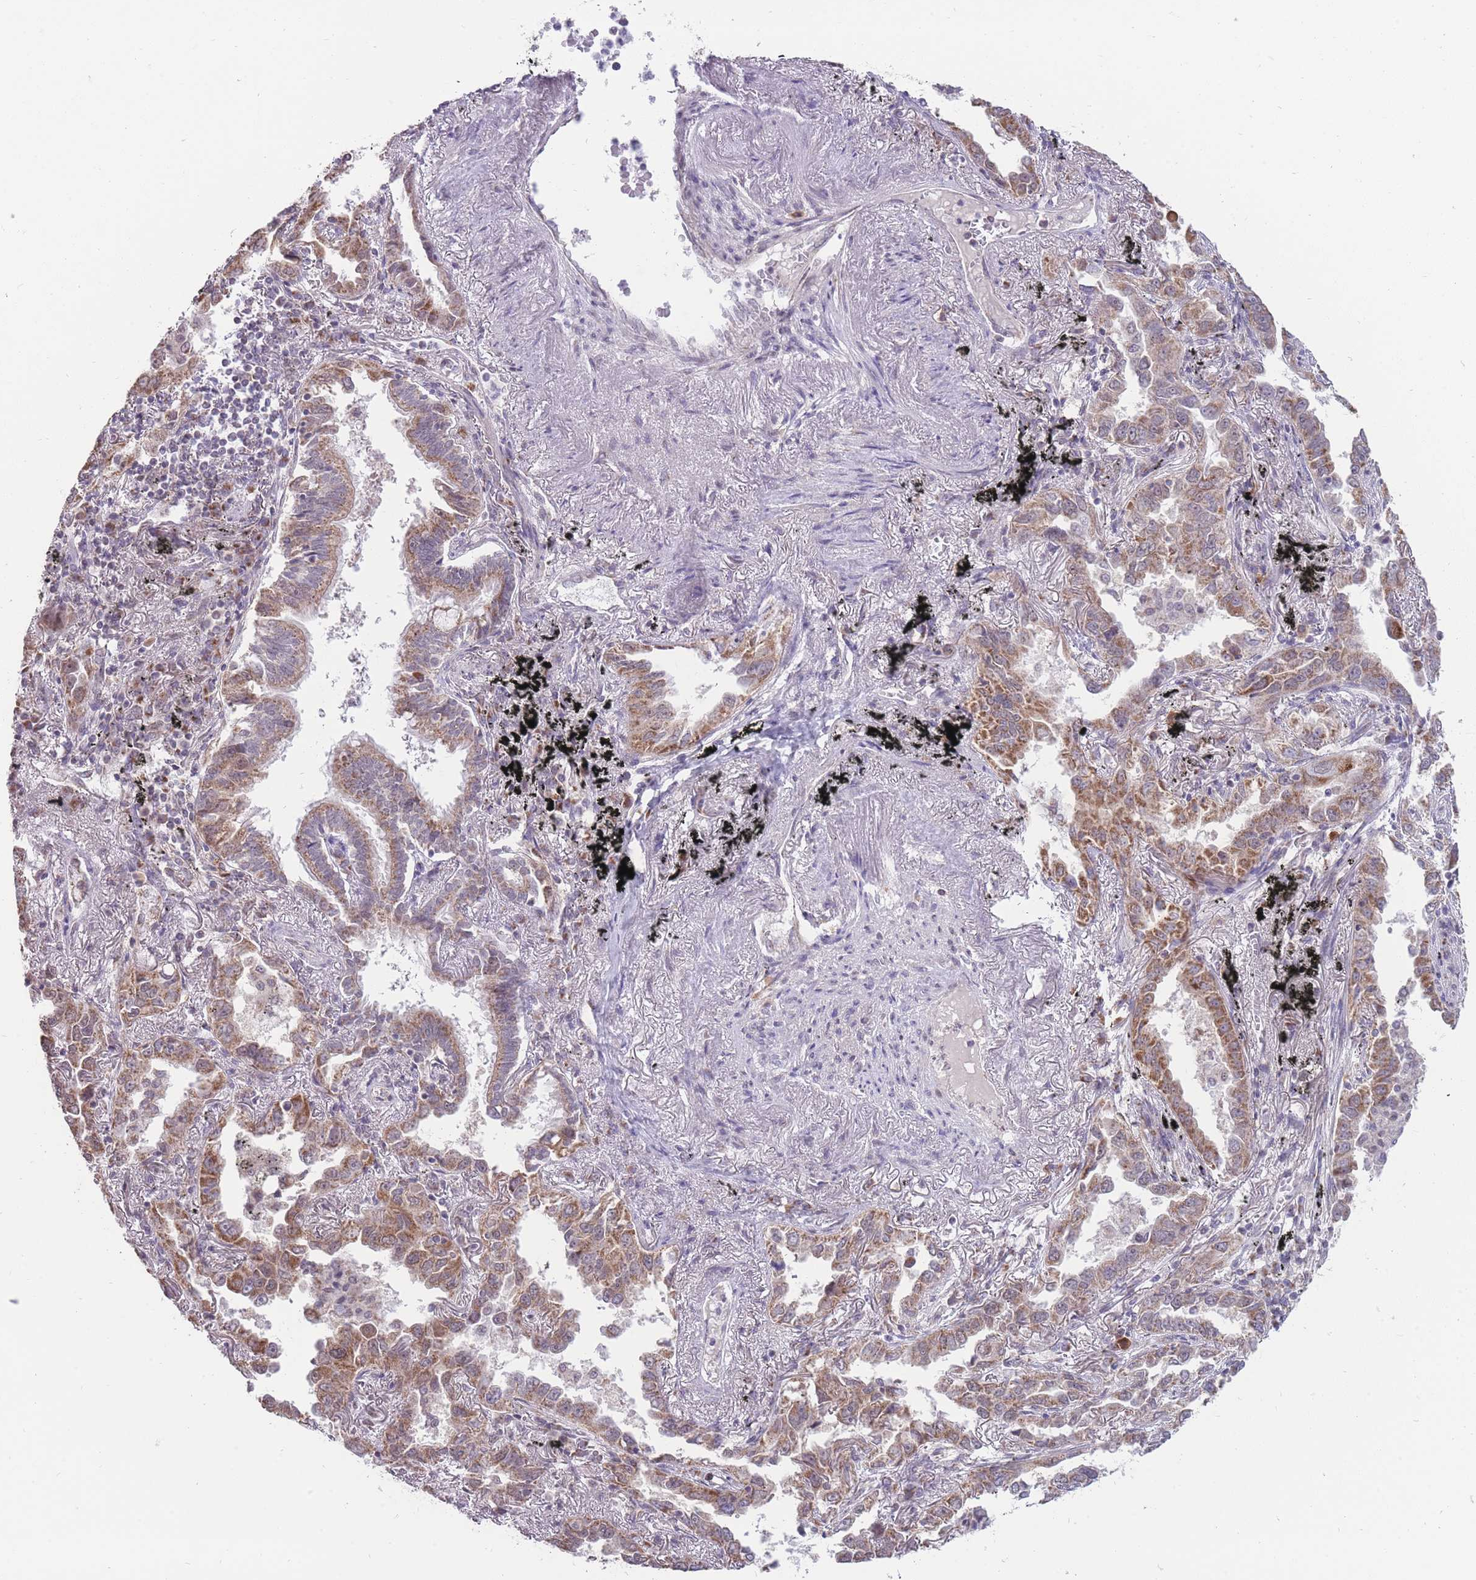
{"staining": {"intensity": "moderate", "quantity": ">75%", "location": "cytoplasmic/membranous"}, "tissue": "lung cancer", "cell_type": "Tumor cells", "image_type": "cancer", "snomed": [{"axis": "morphology", "description": "Adenocarcinoma, NOS"}, {"axis": "topography", "description": "Lung"}], "caption": "Tumor cells reveal medium levels of moderate cytoplasmic/membranous staining in about >75% of cells in human lung adenocarcinoma. The staining was performed using DAB, with brown indicating positive protein expression. Nuclei are stained blue with hematoxylin.", "gene": "NELL1", "patient": {"sex": "male", "age": 67}}